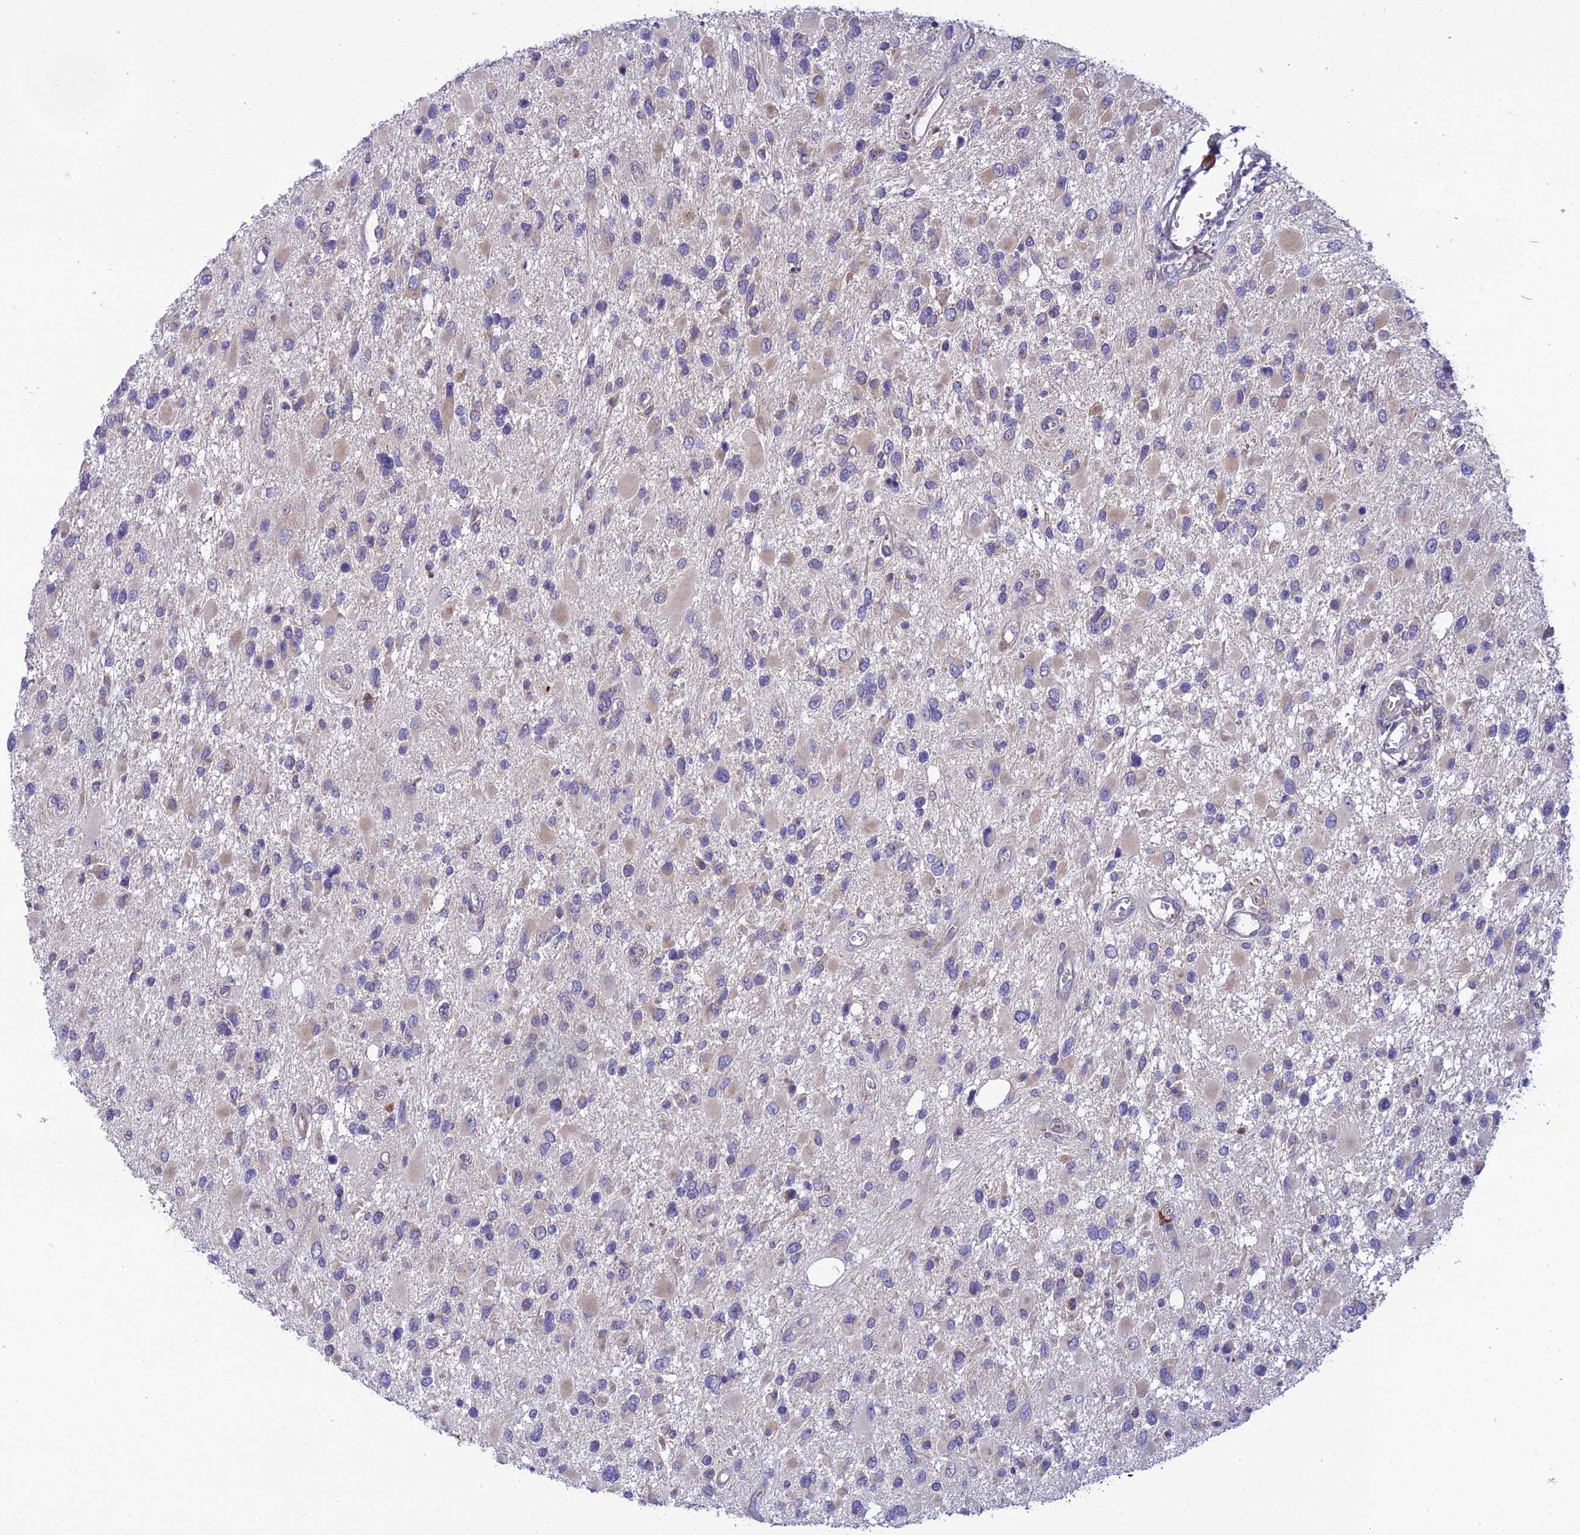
{"staining": {"intensity": "weak", "quantity": "<25%", "location": "cytoplasmic/membranous"}, "tissue": "glioma", "cell_type": "Tumor cells", "image_type": "cancer", "snomed": [{"axis": "morphology", "description": "Glioma, malignant, High grade"}, {"axis": "topography", "description": "Brain"}], "caption": "Glioma was stained to show a protein in brown. There is no significant positivity in tumor cells. (DAB (3,3'-diaminobenzidine) IHC visualized using brightfield microscopy, high magnification).", "gene": "CLCN7", "patient": {"sex": "male", "age": 53}}